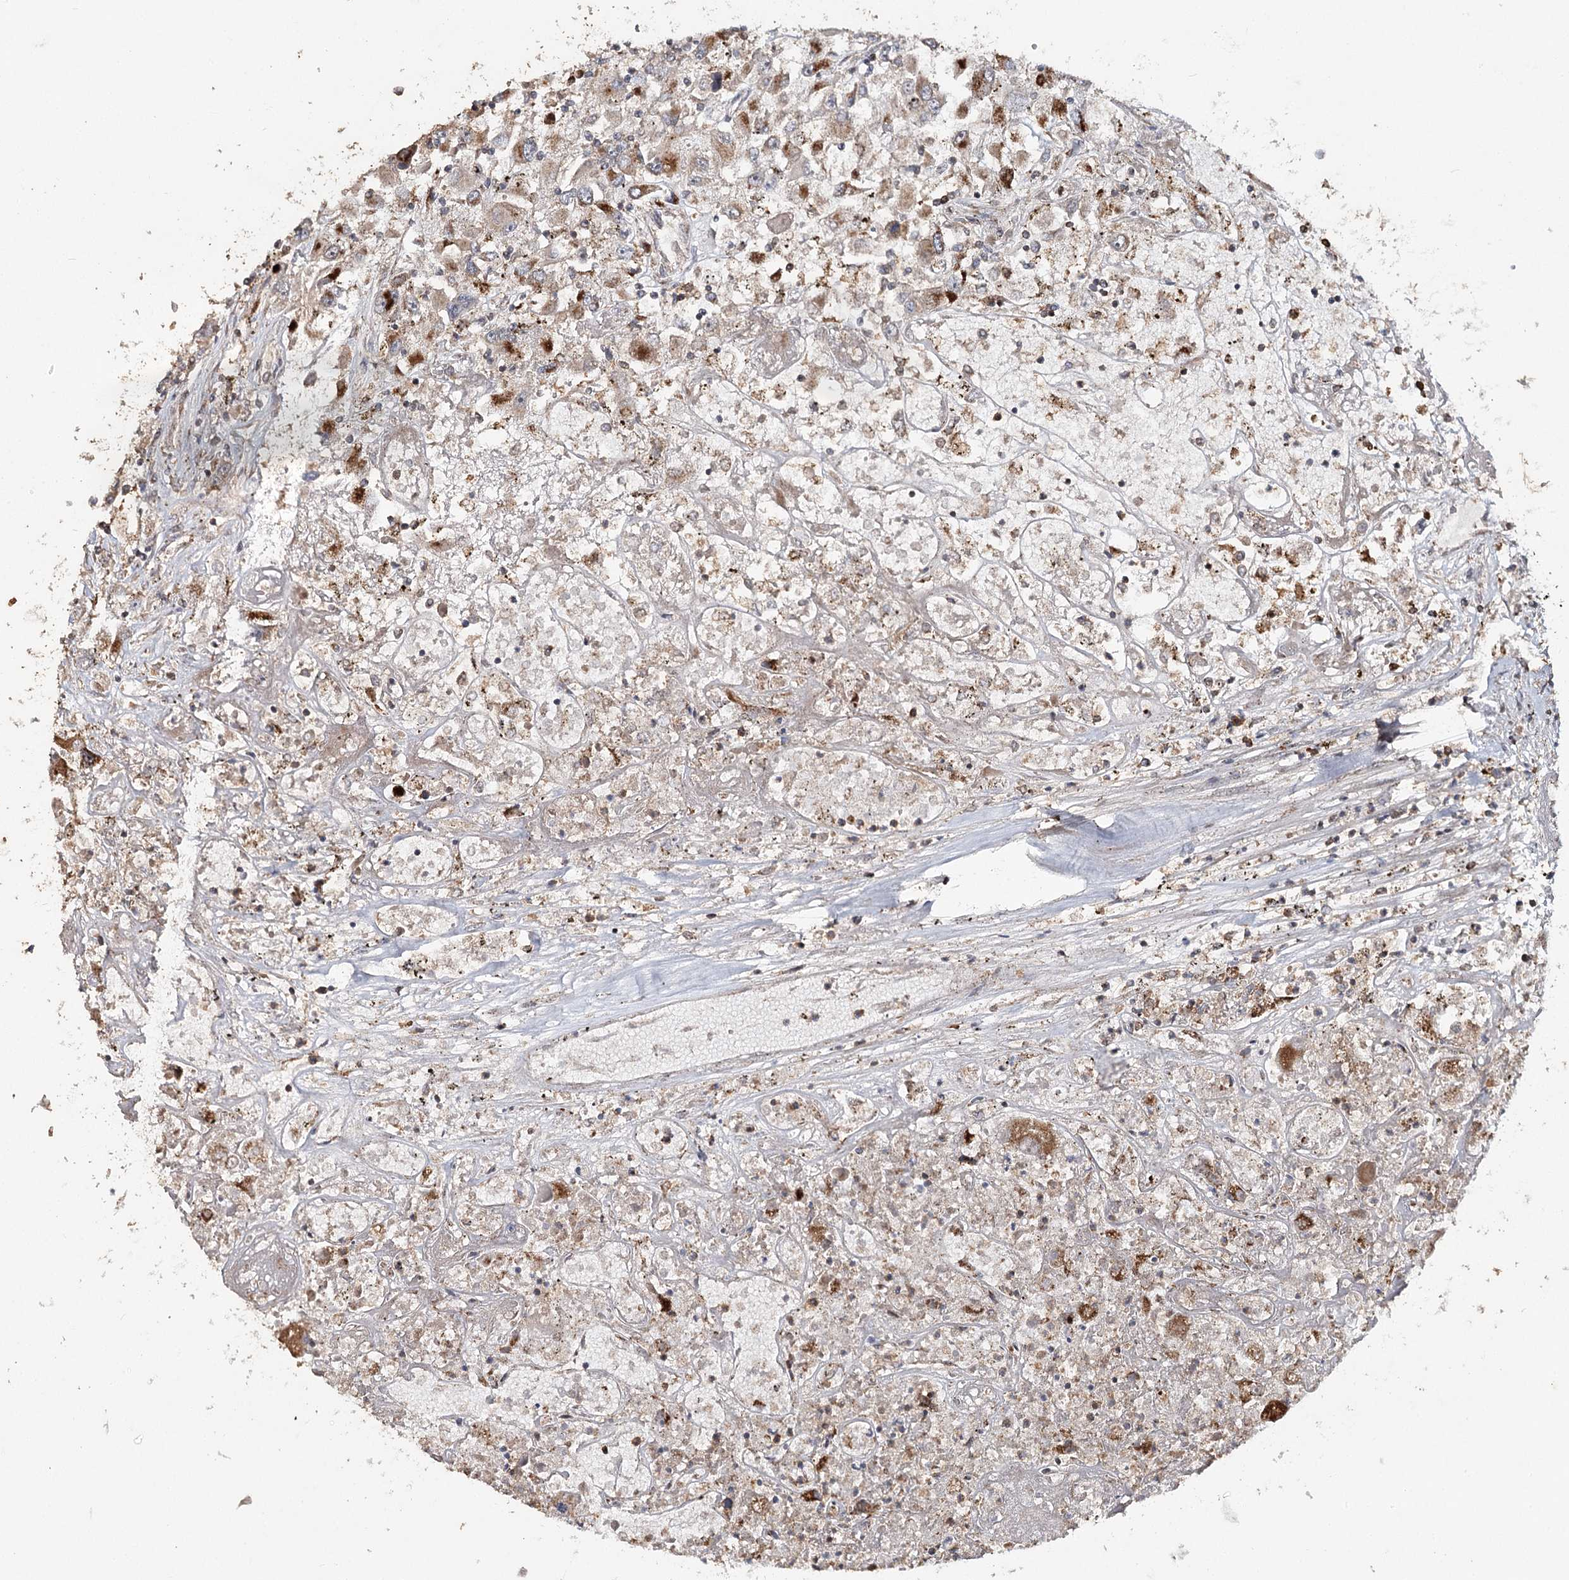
{"staining": {"intensity": "moderate", "quantity": ">75%", "location": "cytoplasmic/membranous"}, "tissue": "renal cancer", "cell_type": "Tumor cells", "image_type": "cancer", "snomed": [{"axis": "morphology", "description": "Adenocarcinoma, NOS"}, {"axis": "topography", "description": "Kidney"}], "caption": "Renal cancer stained for a protein demonstrates moderate cytoplasmic/membranous positivity in tumor cells. (DAB = brown stain, brightfield microscopy at high magnification).", "gene": "ZNRF3", "patient": {"sex": "female", "age": 52}}